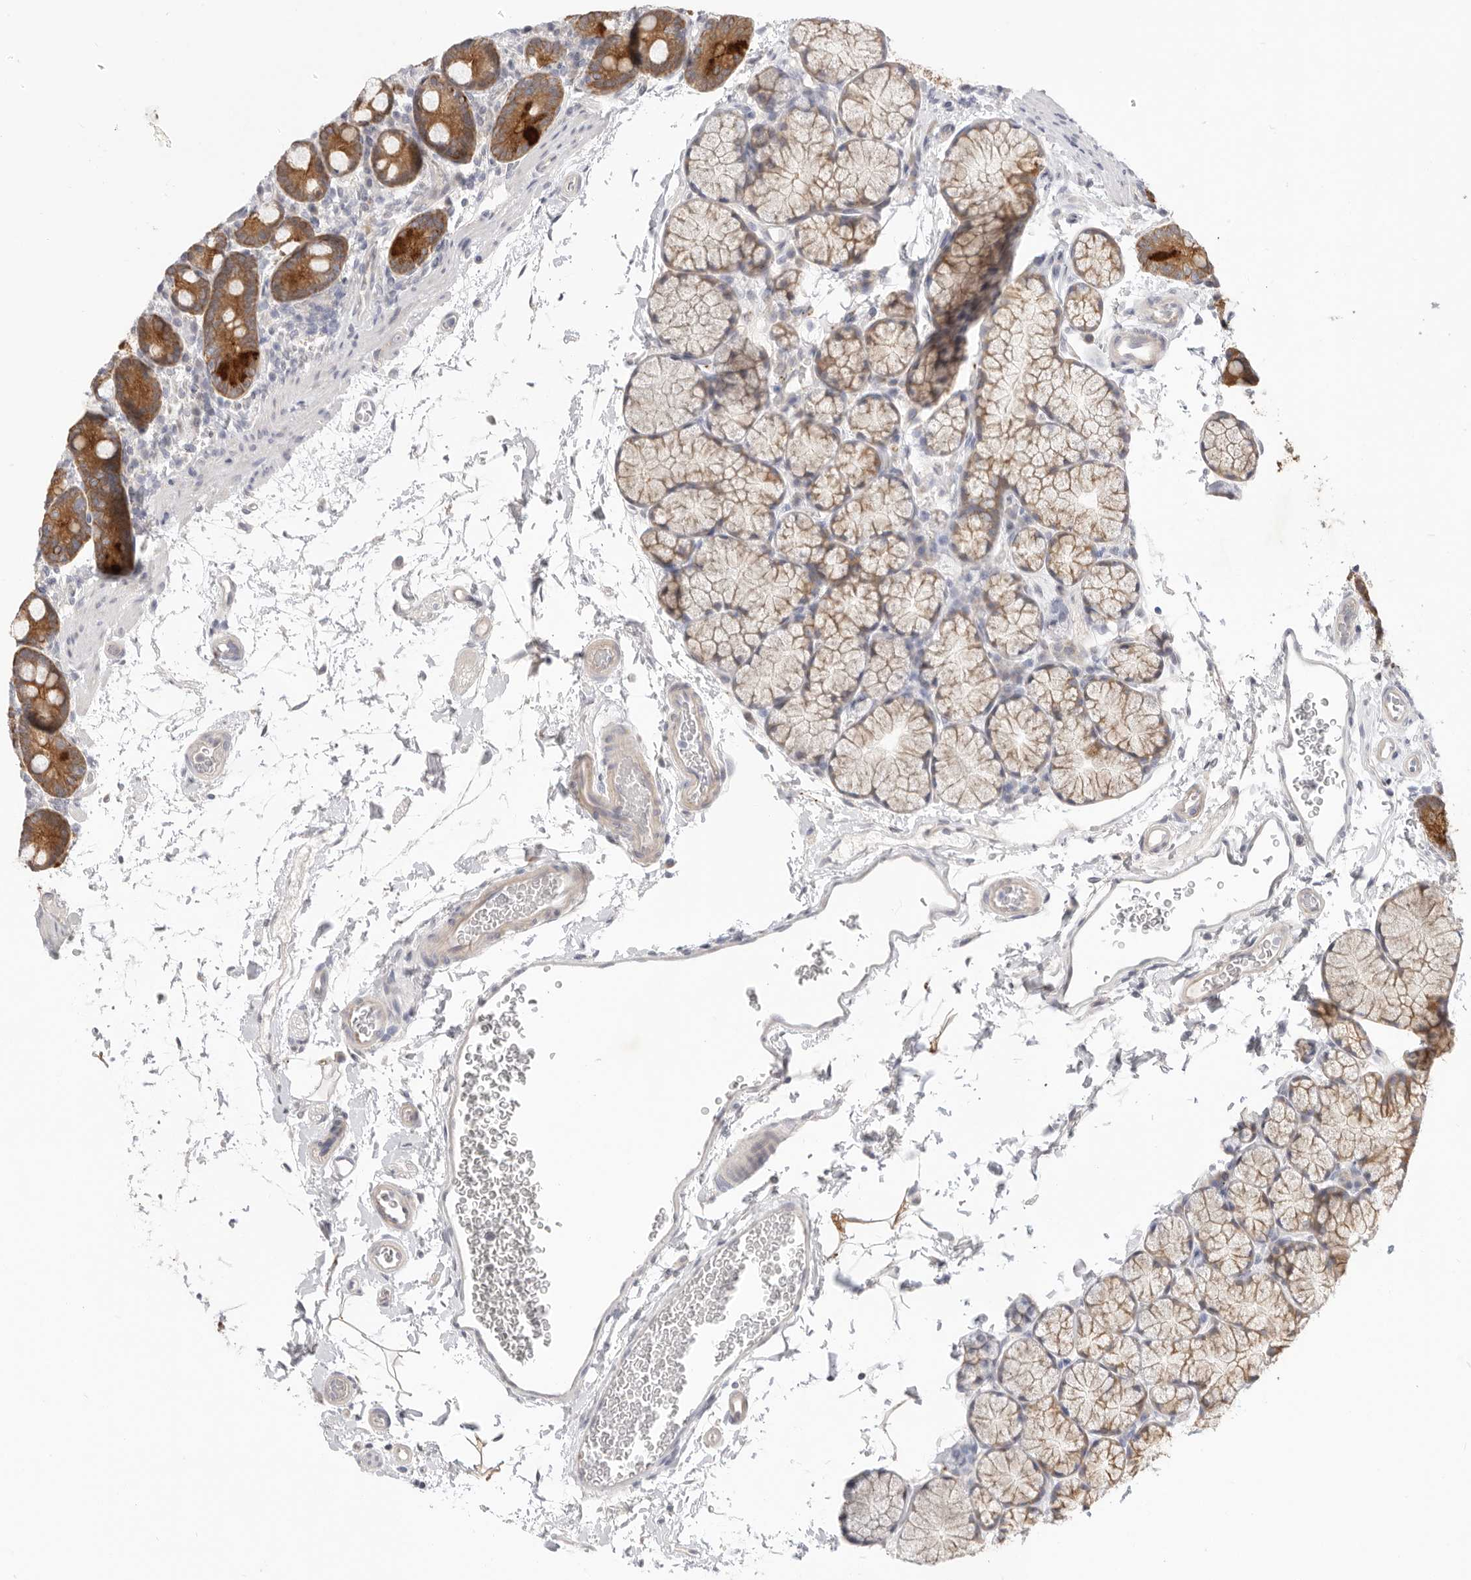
{"staining": {"intensity": "strong", "quantity": ">75%", "location": "cytoplasmic/membranous"}, "tissue": "duodenum", "cell_type": "Glandular cells", "image_type": "normal", "snomed": [{"axis": "morphology", "description": "Normal tissue, NOS"}, {"axis": "topography", "description": "Duodenum"}], "caption": "Protein expression analysis of unremarkable duodenum shows strong cytoplasmic/membranous positivity in about >75% of glandular cells.", "gene": "USH1C", "patient": {"sex": "male", "age": 35}}